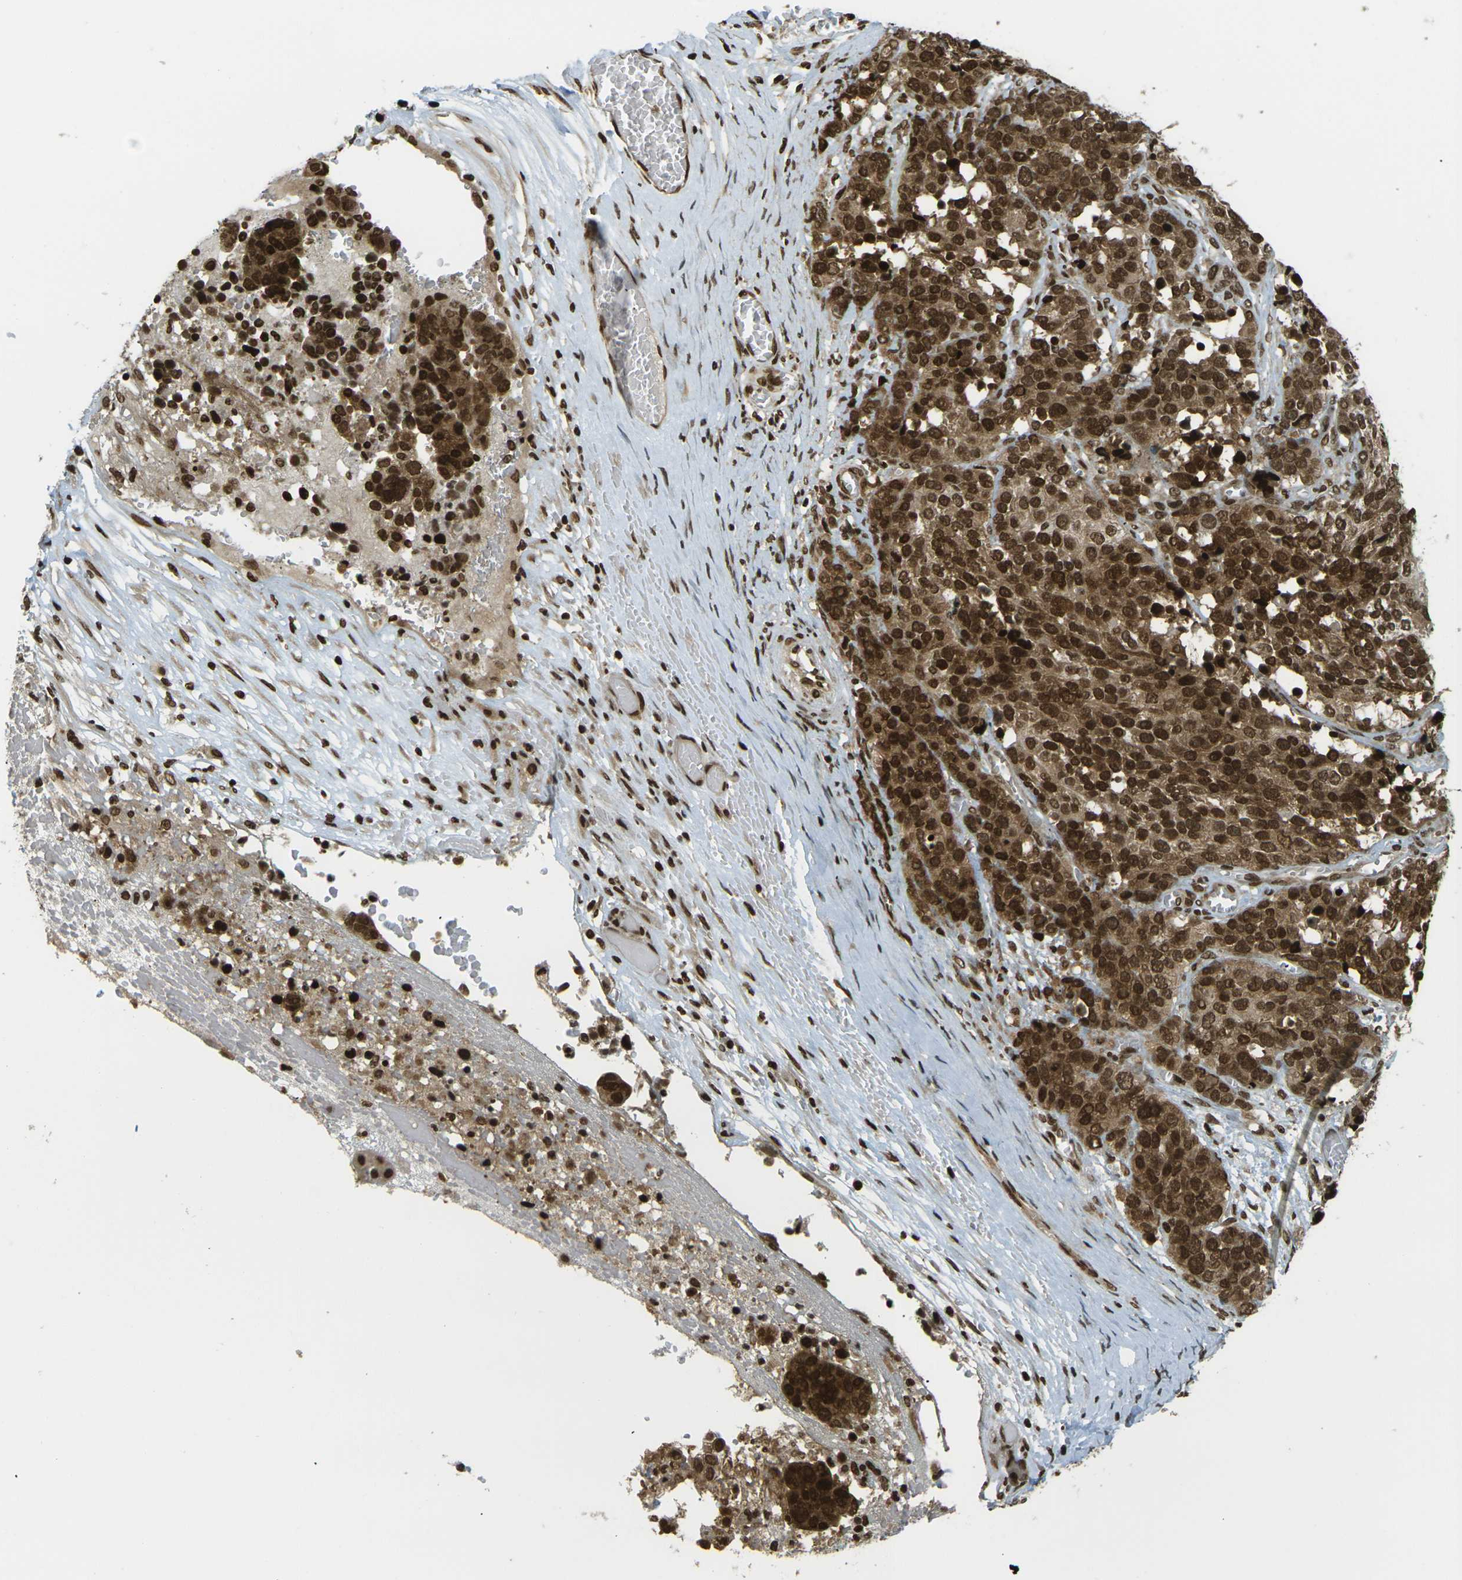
{"staining": {"intensity": "strong", "quantity": ">75%", "location": "cytoplasmic/membranous,nuclear"}, "tissue": "ovarian cancer", "cell_type": "Tumor cells", "image_type": "cancer", "snomed": [{"axis": "morphology", "description": "Cystadenocarcinoma, serous, NOS"}, {"axis": "topography", "description": "Ovary"}], "caption": "Immunohistochemical staining of human serous cystadenocarcinoma (ovarian) demonstrates high levels of strong cytoplasmic/membranous and nuclear protein expression in approximately >75% of tumor cells.", "gene": "RUVBL2", "patient": {"sex": "female", "age": 44}}